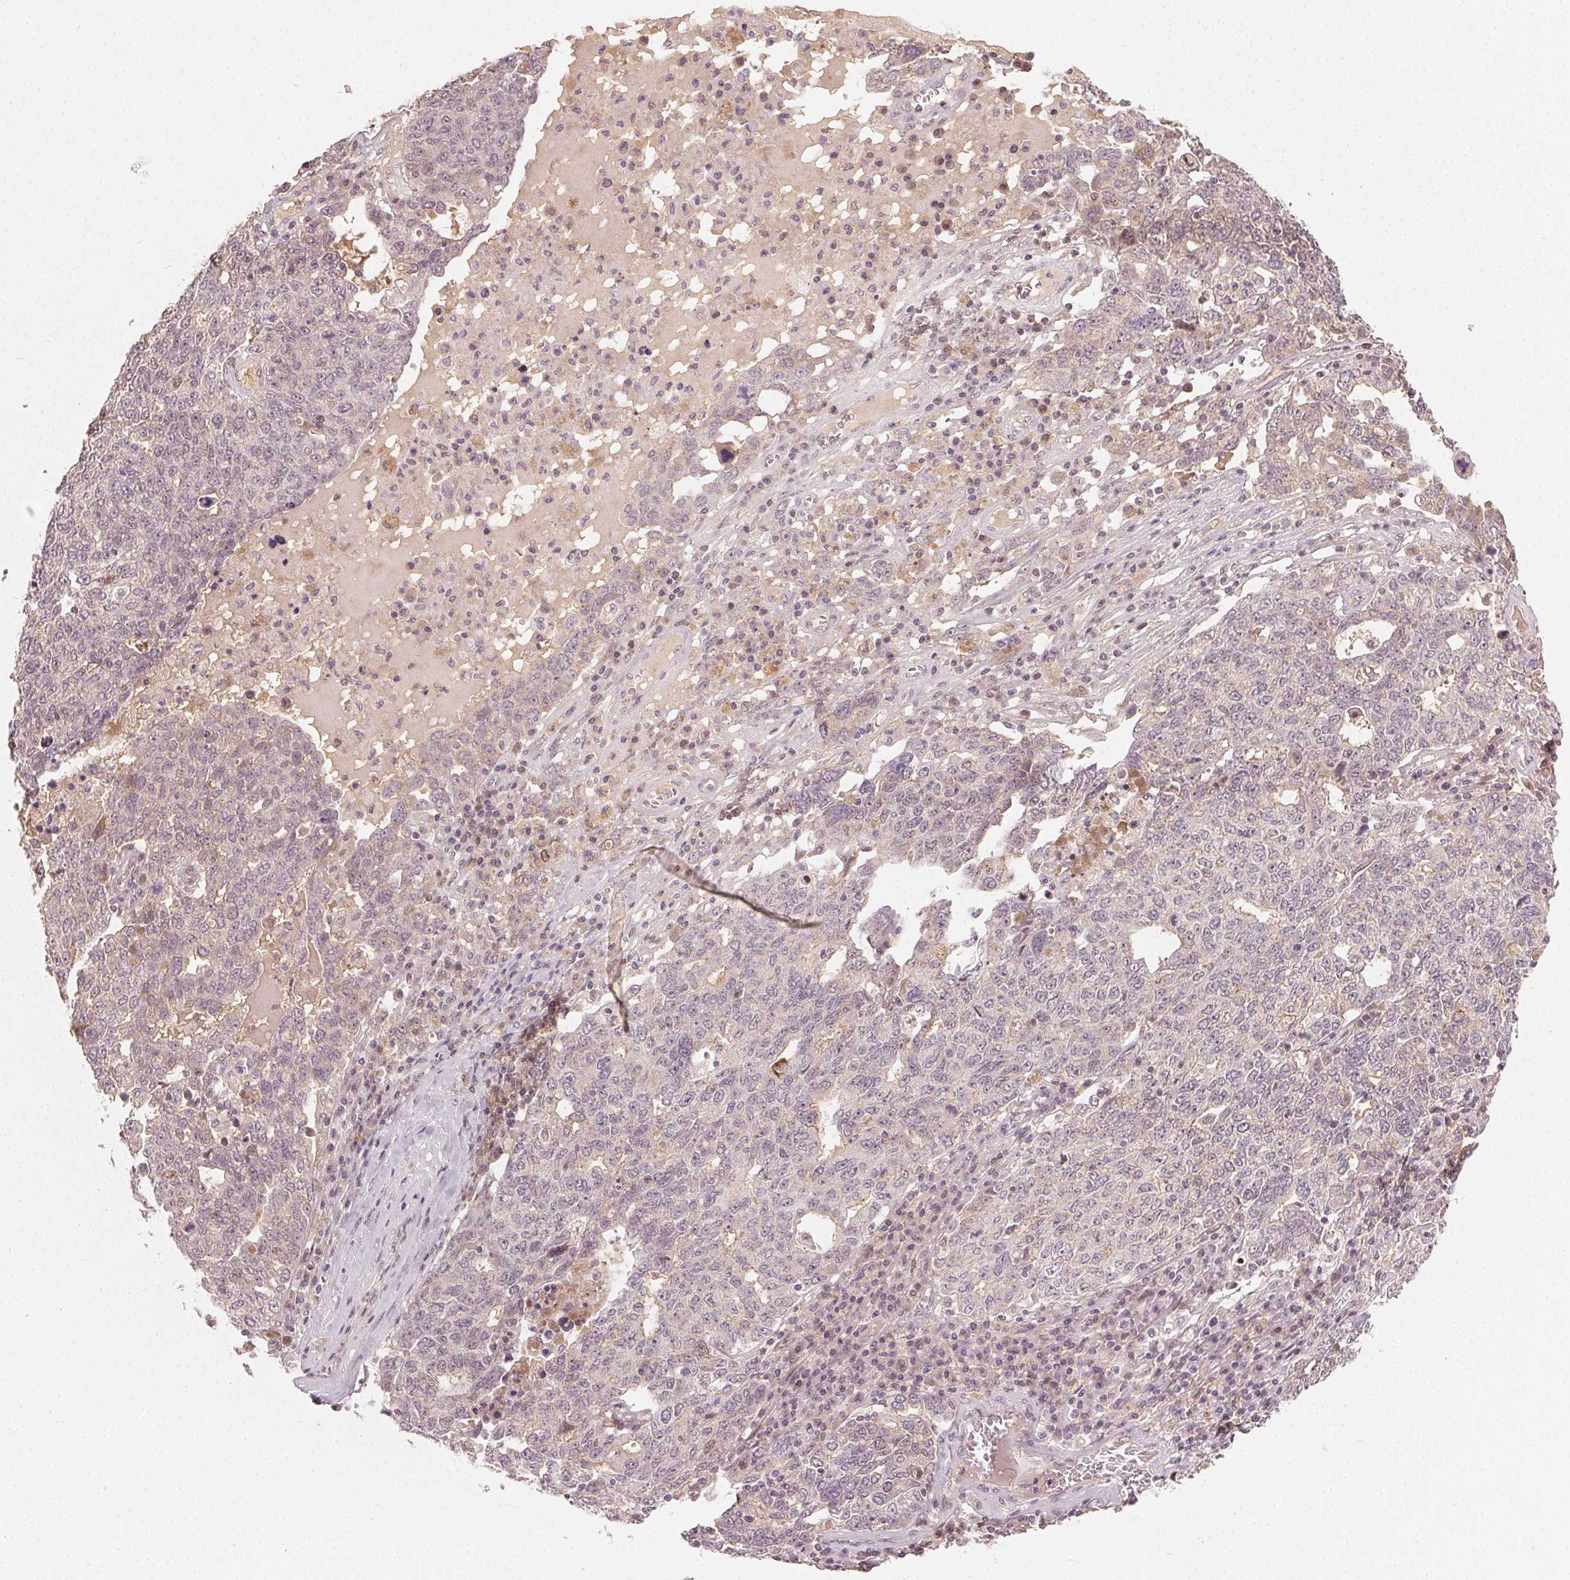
{"staining": {"intensity": "weak", "quantity": "<25%", "location": "cytoplasmic/membranous"}, "tissue": "ovarian cancer", "cell_type": "Tumor cells", "image_type": "cancer", "snomed": [{"axis": "morphology", "description": "Carcinoma, endometroid"}, {"axis": "topography", "description": "Ovary"}], "caption": "Micrograph shows no protein expression in tumor cells of ovarian cancer (endometroid carcinoma) tissue.", "gene": "TUB", "patient": {"sex": "female", "age": 62}}